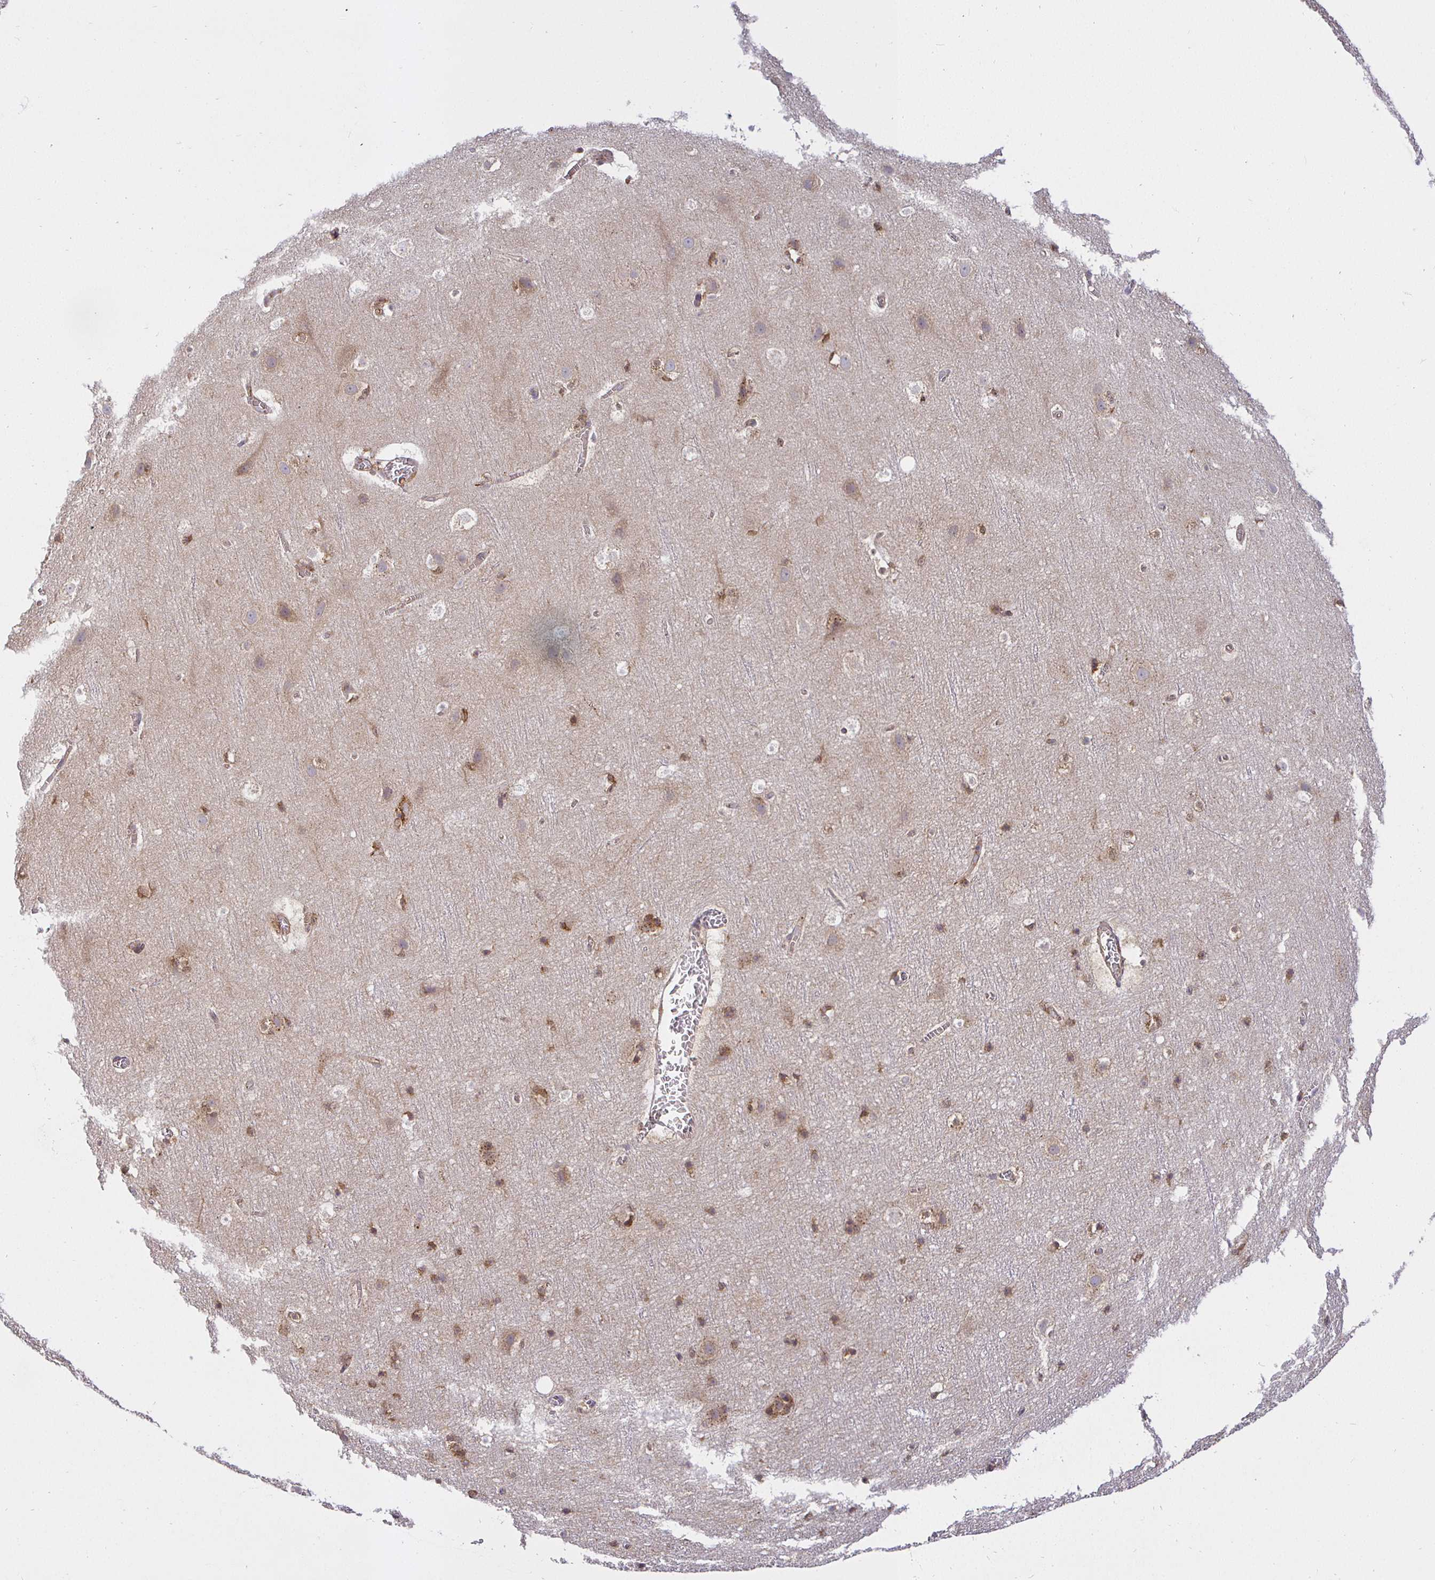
{"staining": {"intensity": "negative", "quantity": "none", "location": "none"}, "tissue": "cerebral cortex", "cell_type": "Endothelial cells", "image_type": "normal", "snomed": [{"axis": "morphology", "description": "Normal tissue, NOS"}, {"axis": "topography", "description": "Cerebral cortex"}], "caption": "This is a image of immunohistochemistry (IHC) staining of normal cerebral cortex, which shows no staining in endothelial cells. The staining is performed using DAB (3,3'-diaminobenzidine) brown chromogen with nuclei counter-stained in using hematoxylin.", "gene": "IRAK1", "patient": {"sex": "female", "age": 42}}